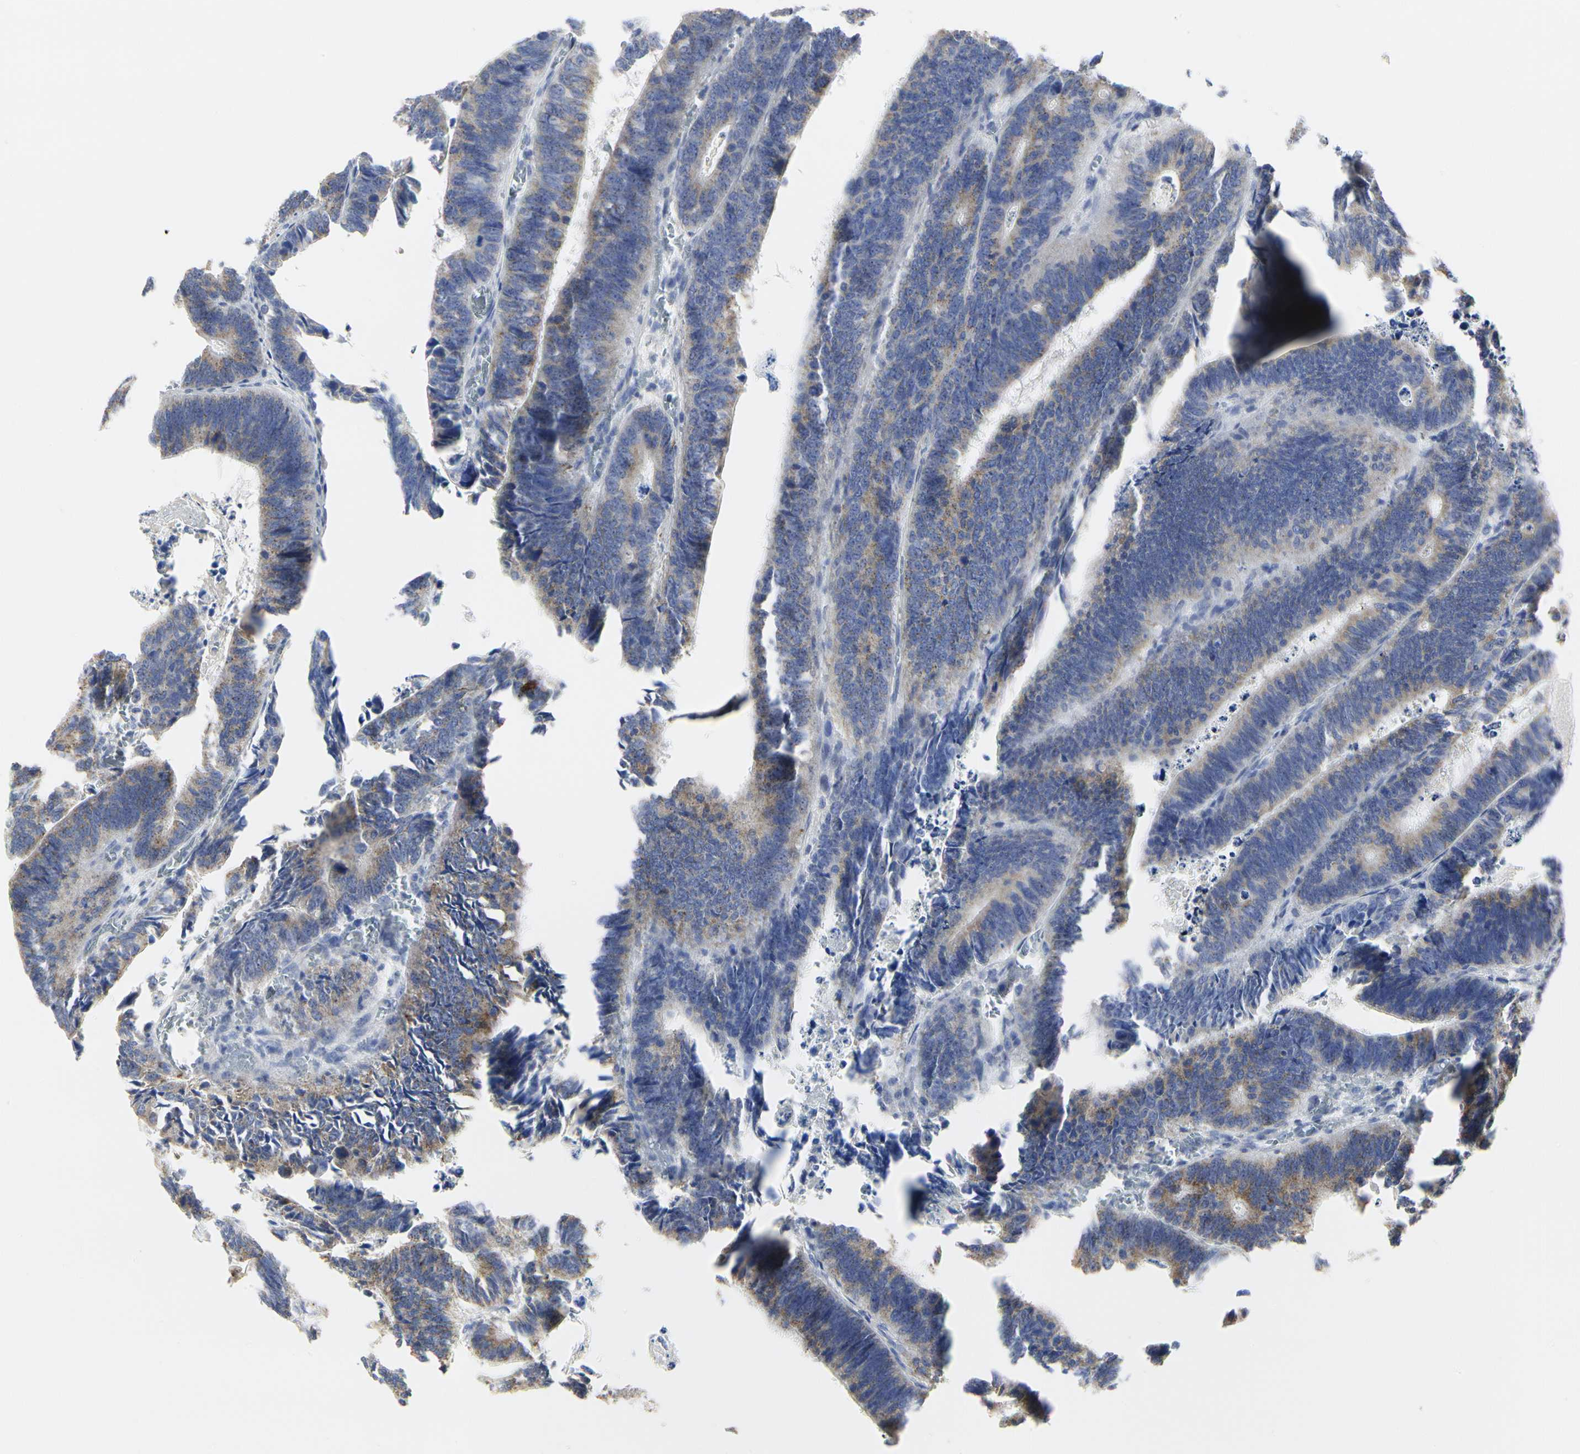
{"staining": {"intensity": "weak", "quantity": ">75%", "location": "cytoplasmic/membranous"}, "tissue": "colorectal cancer", "cell_type": "Tumor cells", "image_type": "cancer", "snomed": [{"axis": "morphology", "description": "Adenocarcinoma, NOS"}, {"axis": "topography", "description": "Colon"}], "caption": "Weak cytoplasmic/membranous staining is identified in approximately >75% of tumor cells in adenocarcinoma (colorectal). Immunohistochemistry (ihc) stains the protein of interest in brown and the nuclei are stained blue.", "gene": "SHANK2", "patient": {"sex": "male", "age": 72}}